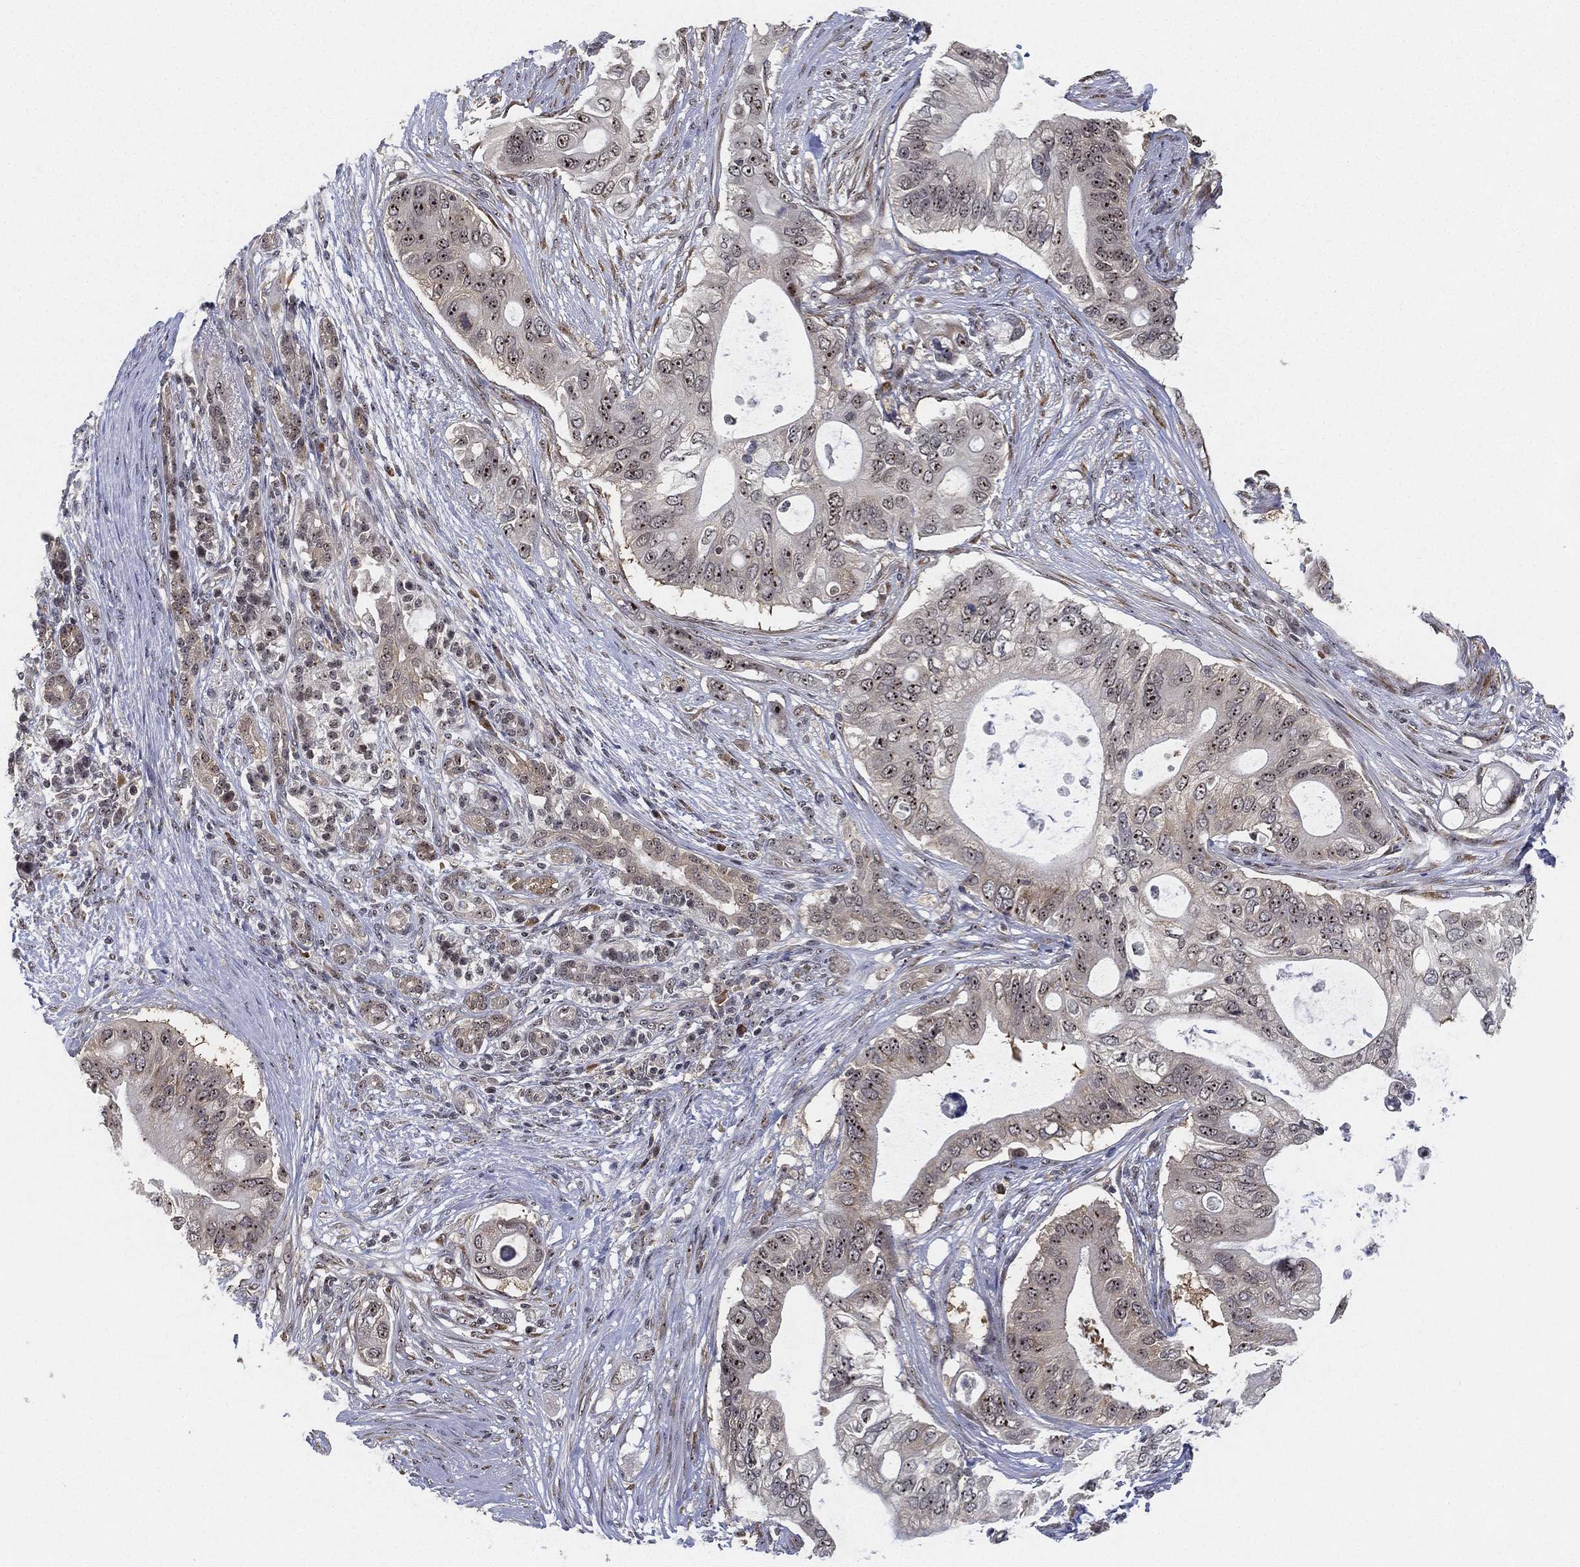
{"staining": {"intensity": "strong", "quantity": ">75%", "location": "nuclear"}, "tissue": "pancreatic cancer", "cell_type": "Tumor cells", "image_type": "cancer", "snomed": [{"axis": "morphology", "description": "Adenocarcinoma, NOS"}, {"axis": "topography", "description": "Pancreas"}], "caption": "Strong nuclear protein staining is present in approximately >75% of tumor cells in pancreatic adenocarcinoma.", "gene": "PPP1R16B", "patient": {"sex": "female", "age": 72}}